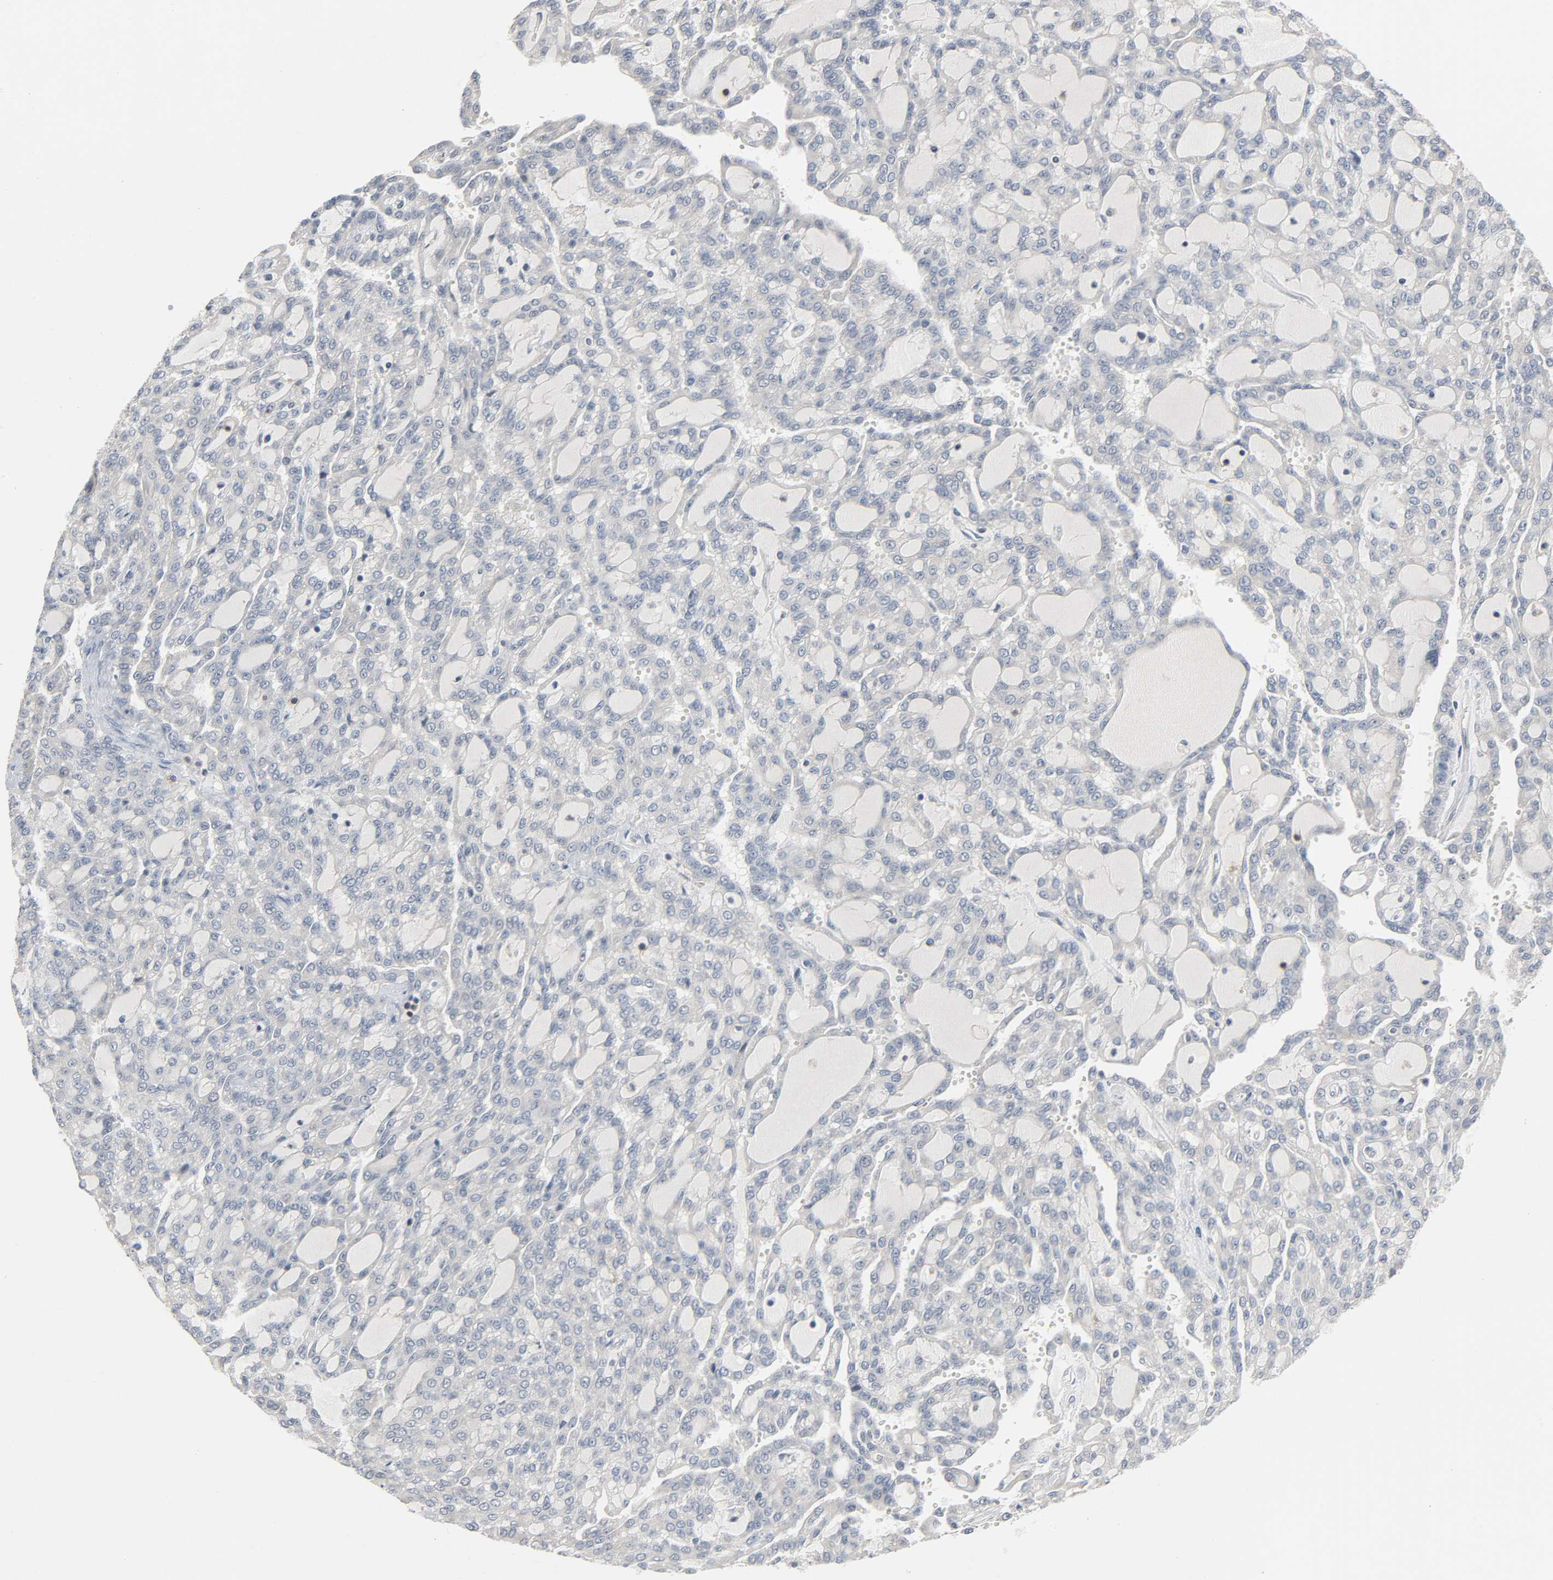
{"staining": {"intensity": "negative", "quantity": "none", "location": "none"}, "tissue": "renal cancer", "cell_type": "Tumor cells", "image_type": "cancer", "snomed": [{"axis": "morphology", "description": "Adenocarcinoma, NOS"}, {"axis": "topography", "description": "Kidney"}], "caption": "Tumor cells are negative for protein expression in human renal adenocarcinoma.", "gene": "CD4", "patient": {"sex": "male", "age": 63}}